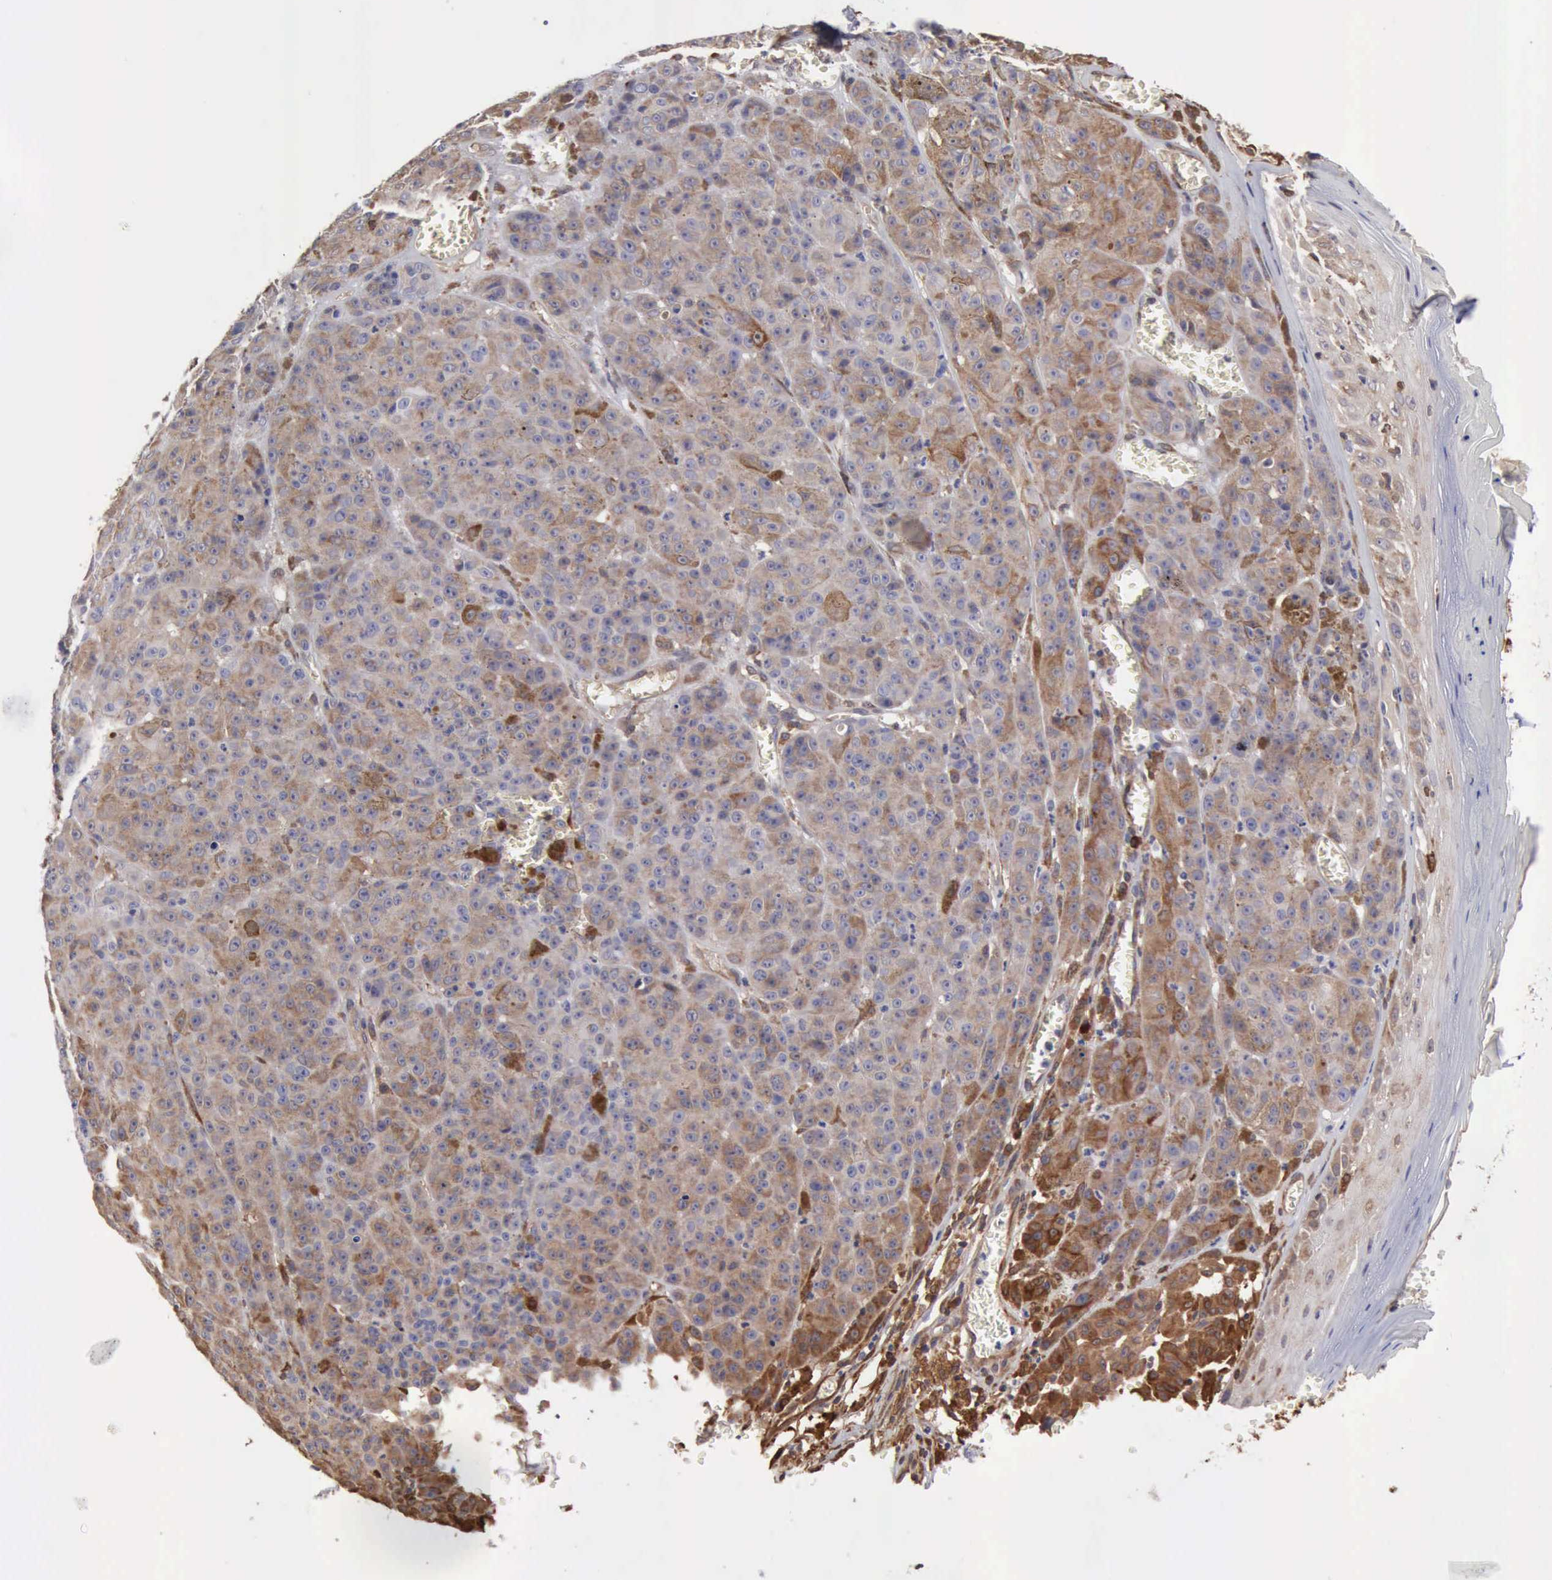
{"staining": {"intensity": "moderate", "quantity": ">75%", "location": "cytoplasmic/membranous"}, "tissue": "melanoma", "cell_type": "Tumor cells", "image_type": "cancer", "snomed": [{"axis": "morphology", "description": "Malignant melanoma, NOS"}, {"axis": "topography", "description": "Skin"}], "caption": "A brown stain highlights moderate cytoplasmic/membranous expression of a protein in human melanoma tumor cells.", "gene": "APOL2", "patient": {"sex": "male", "age": 64}}